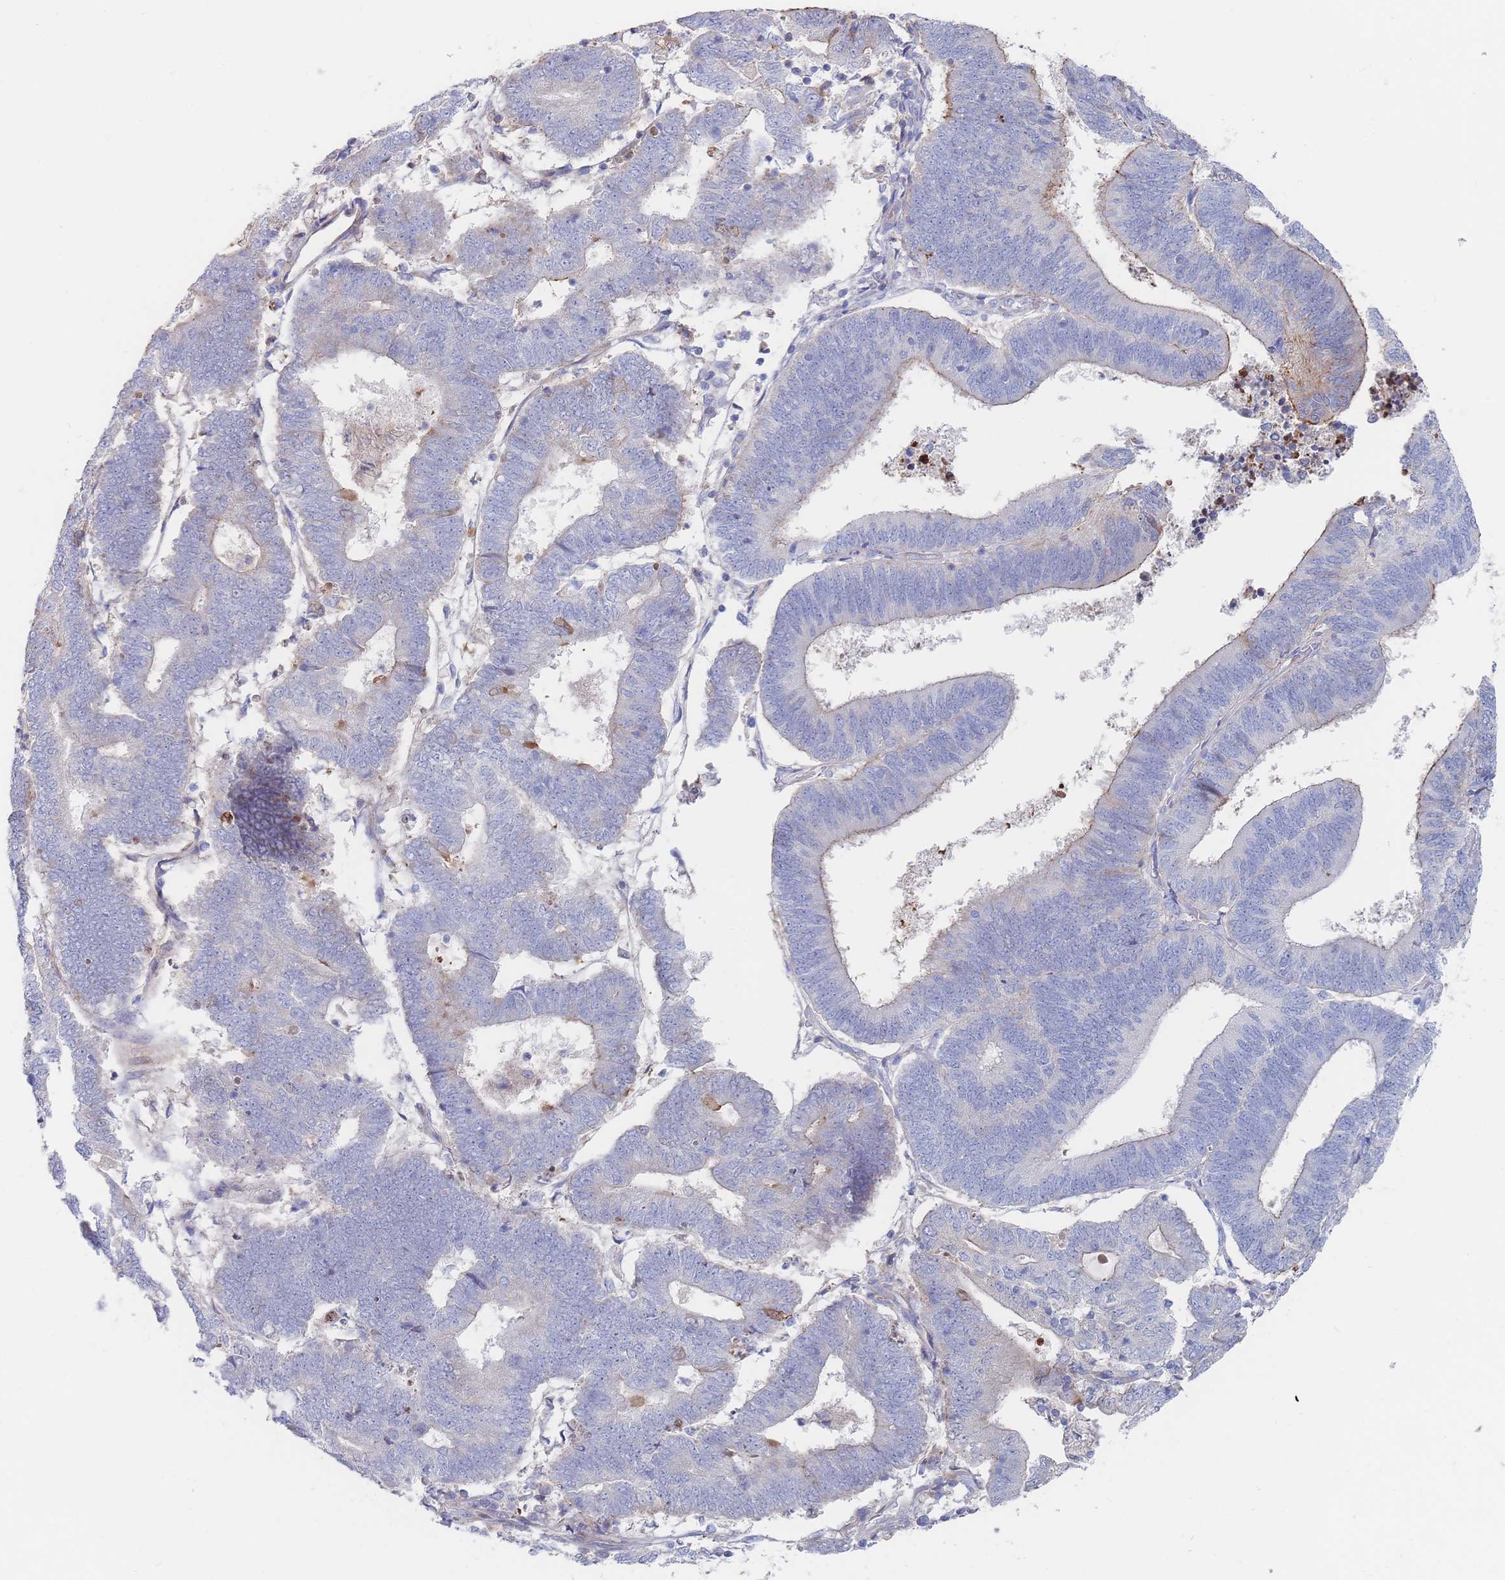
{"staining": {"intensity": "negative", "quantity": "none", "location": "none"}, "tissue": "endometrial cancer", "cell_type": "Tumor cells", "image_type": "cancer", "snomed": [{"axis": "morphology", "description": "Adenocarcinoma, NOS"}, {"axis": "topography", "description": "Endometrium"}], "caption": "This image is of endometrial adenocarcinoma stained with immunohistochemistry to label a protein in brown with the nuclei are counter-stained blue. There is no positivity in tumor cells.", "gene": "G6PC1", "patient": {"sex": "female", "age": 70}}